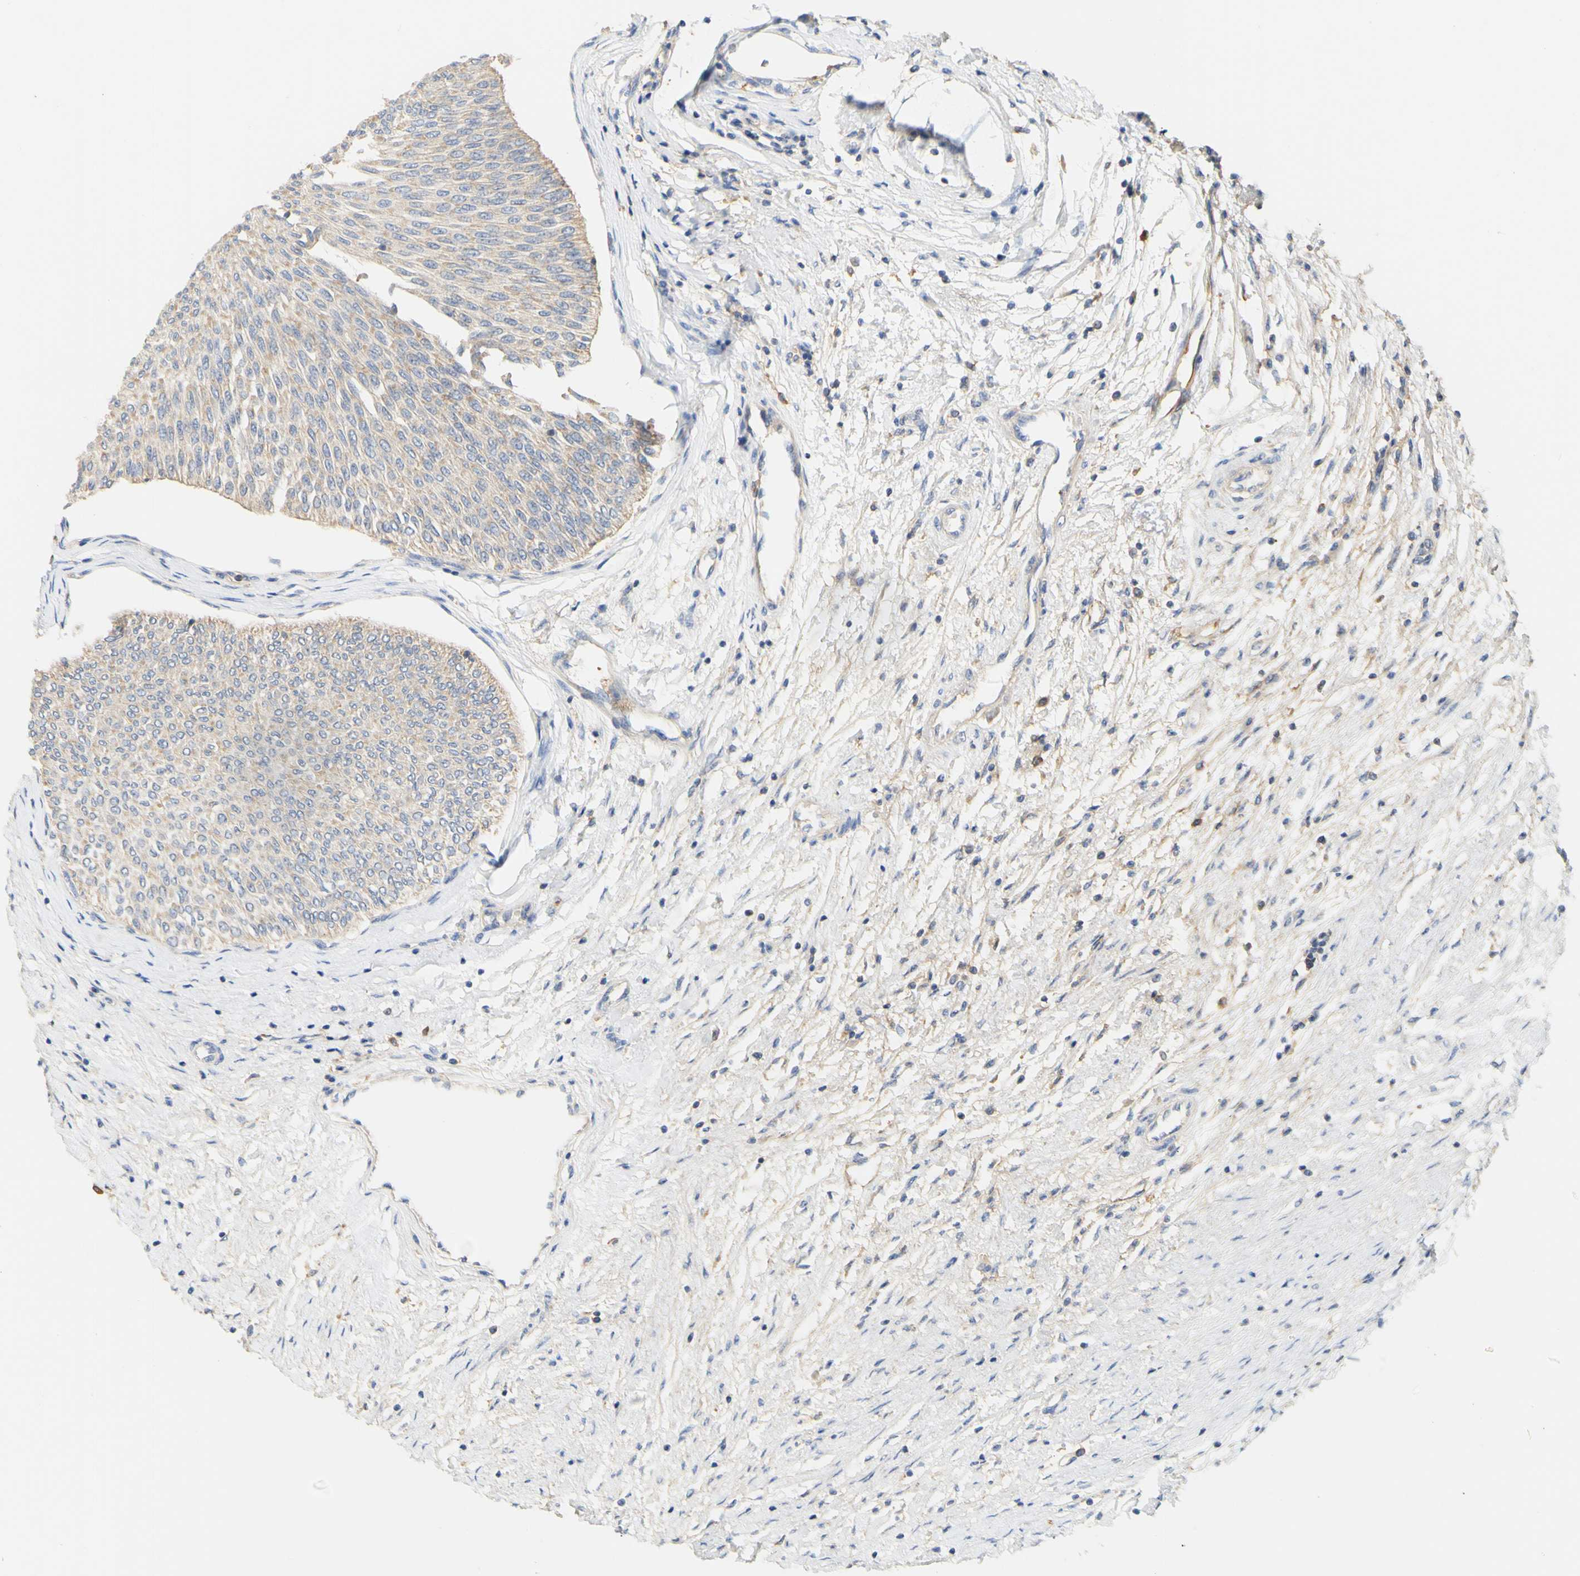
{"staining": {"intensity": "weak", "quantity": ">75%", "location": "cytoplasmic/membranous"}, "tissue": "urothelial cancer", "cell_type": "Tumor cells", "image_type": "cancer", "snomed": [{"axis": "morphology", "description": "Urothelial carcinoma, Low grade"}, {"axis": "topography", "description": "Urinary bladder"}], "caption": "Urothelial cancer was stained to show a protein in brown. There is low levels of weak cytoplasmic/membranous positivity in approximately >75% of tumor cells. (brown staining indicates protein expression, while blue staining denotes nuclei).", "gene": "PCDH7", "patient": {"sex": "male", "age": 78}}